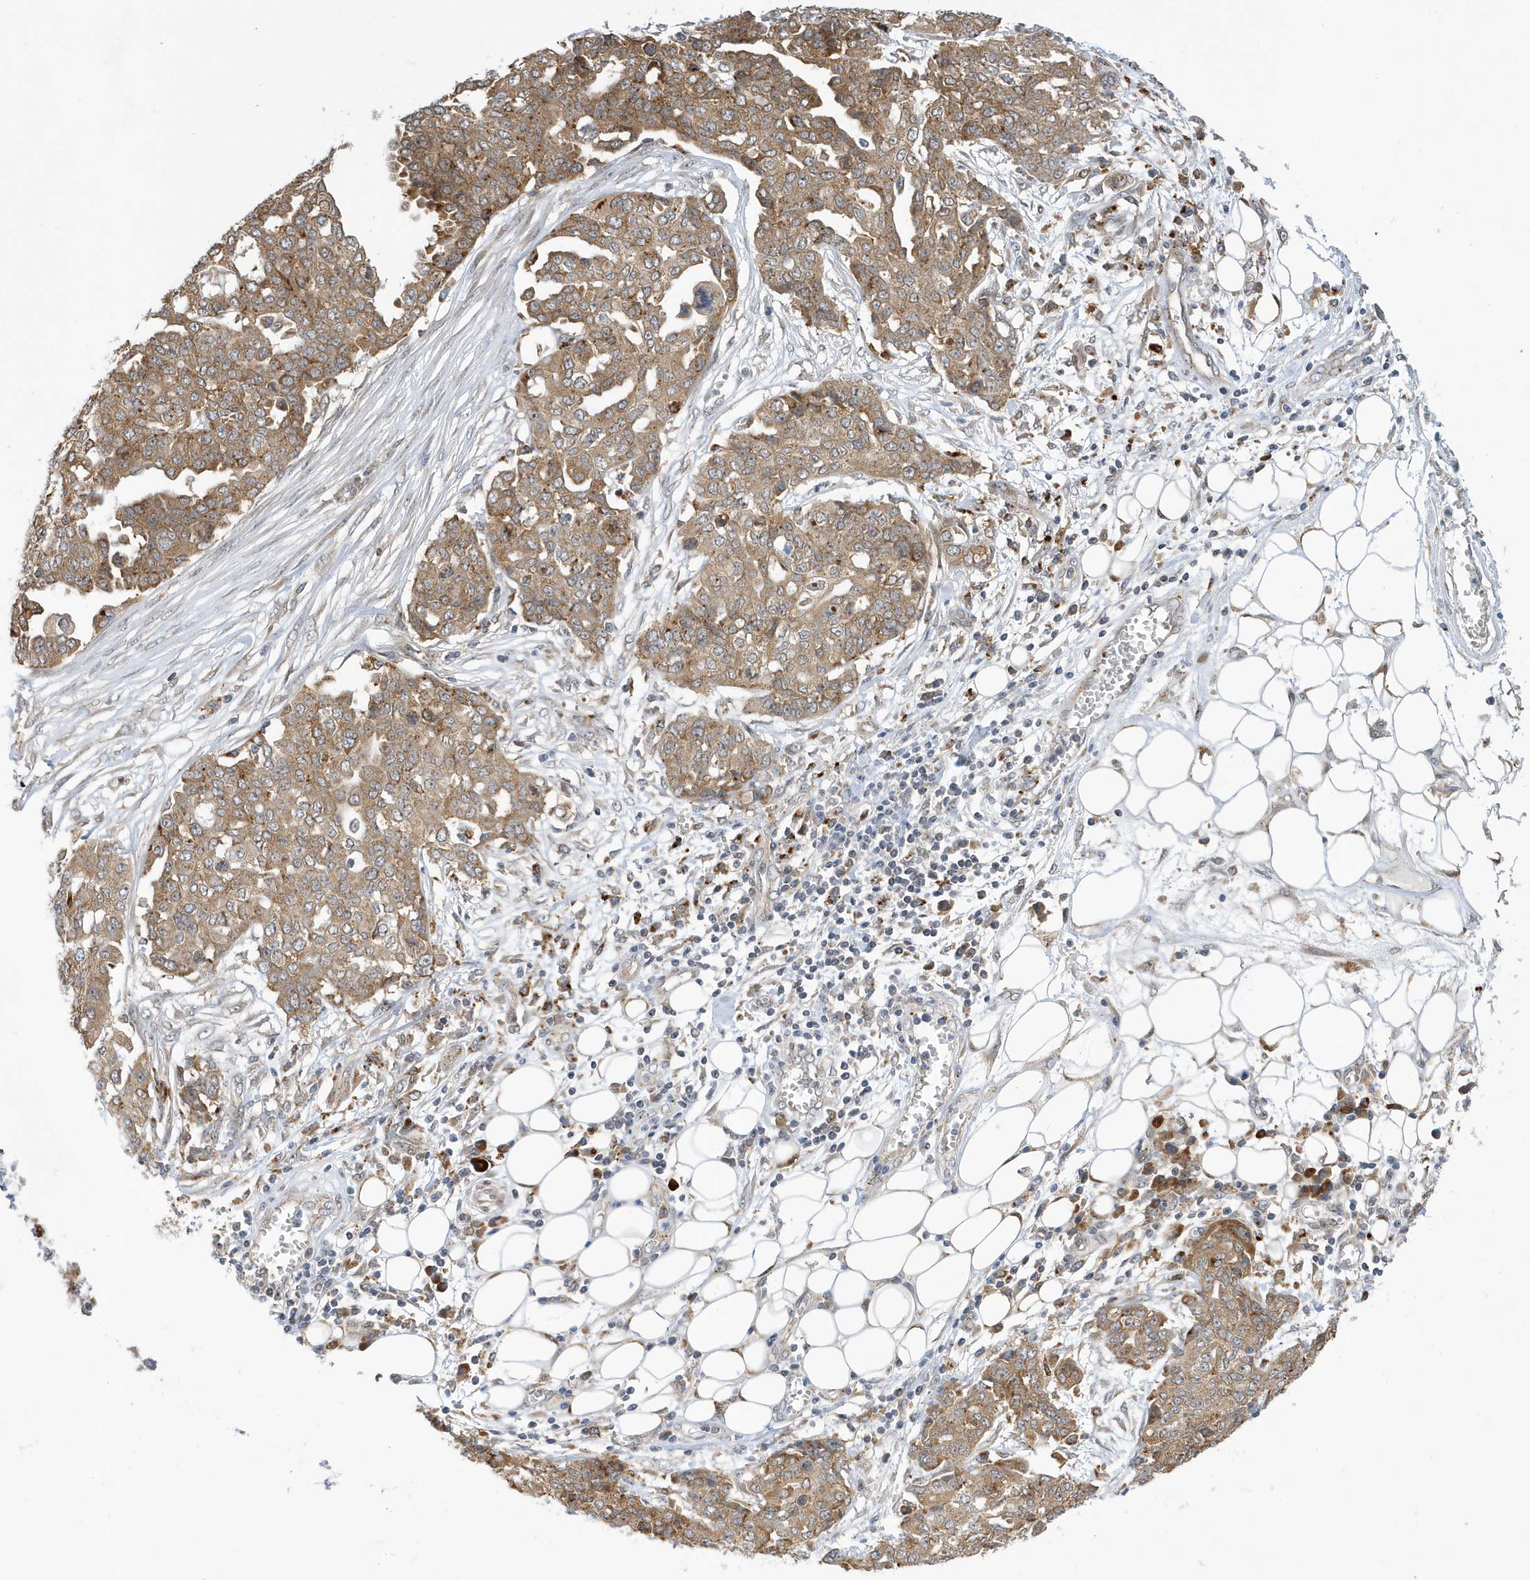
{"staining": {"intensity": "moderate", "quantity": ">75%", "location": "cytoplasmic/membranous"}, "tissue": "ovarian cancer", "cell_type": "Tumor cells", "image_type": "cancer", "snomed": [{"axis": "morphology", "description": "Cystadenocarcinoma, serous, NOS"}, {"axis": "topography", "description": "Soft tissue"}, {"axis": "topography", "description": "Ovary"}], "caption": "IHC staining of ovarian cancer, which reveals medium levels of moderate cytoplasmic/membranous staining in about >75% of tumor cells indicating moderate cytoplasmic/membranous protein staining. The staining was performed using DAB (3,3'-diaminobenzidine) (brown) for protein detection and nuclei were counterstained in hematoxylin (blue).", "gene": "ZNF507", "patient": {"sex": "female", "age": 57}}